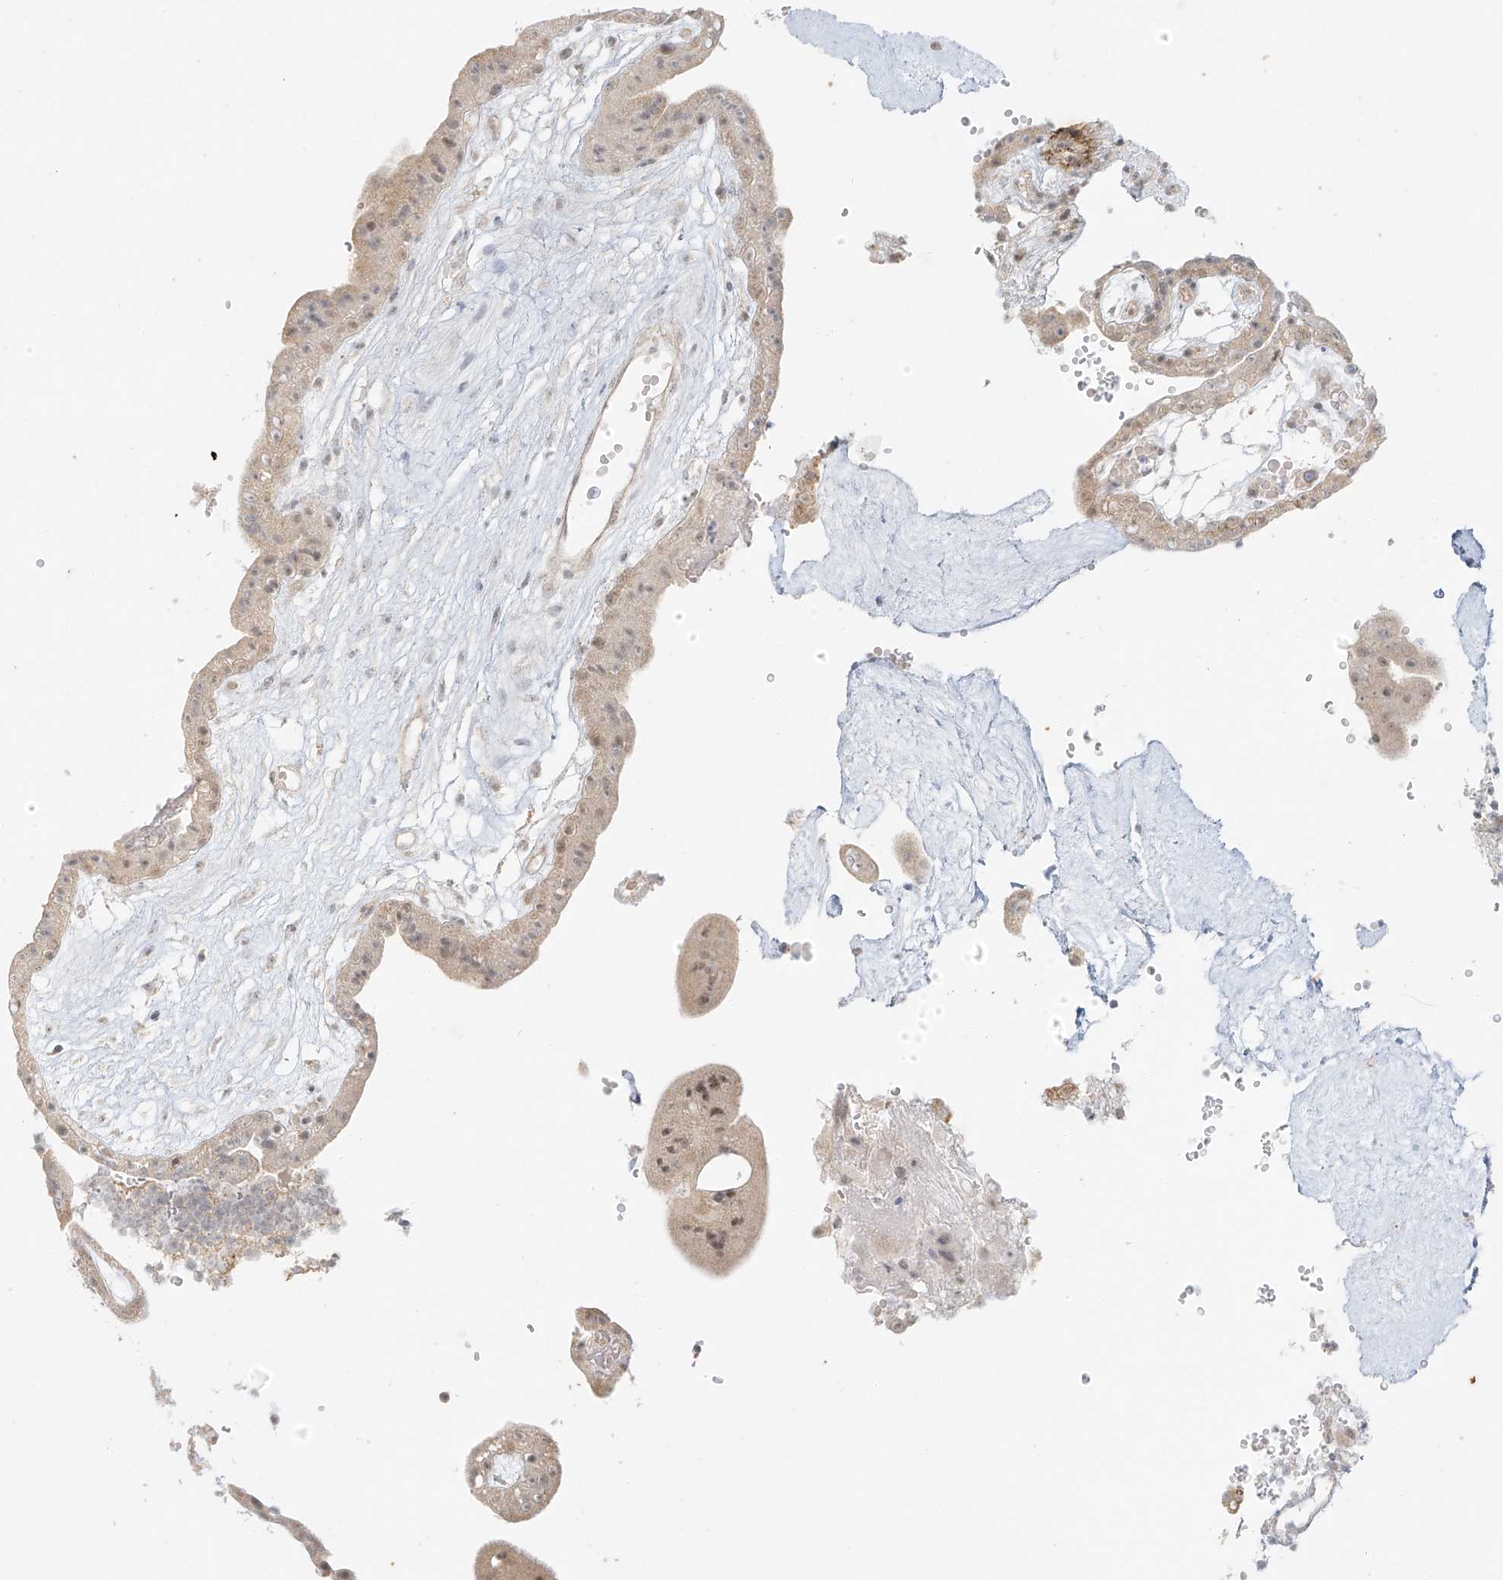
{"staining": {"intensity": "moderate", "quantity": "25%-75%", "location": "cytoplasmic/membranous,nuclear"}, "tissue": "placenta", "cell_type": "Trophoblastic cells", "image_type": "normal", "snomed": [{"axis": "morphology", "description": "Normal tissue, NOS"}, {"axis": "topography", "description": "Placenta"}], "caption": "IHC (DAB) staining of benign placenta shows moderate cytoplasmic/membranous,nuclear protein positivity in about 25%-75% of trophoblastic cells. Nuclei are stained in blue.", "gene": "MIPEP", "patient": {"sex": "female", "age": 18}}